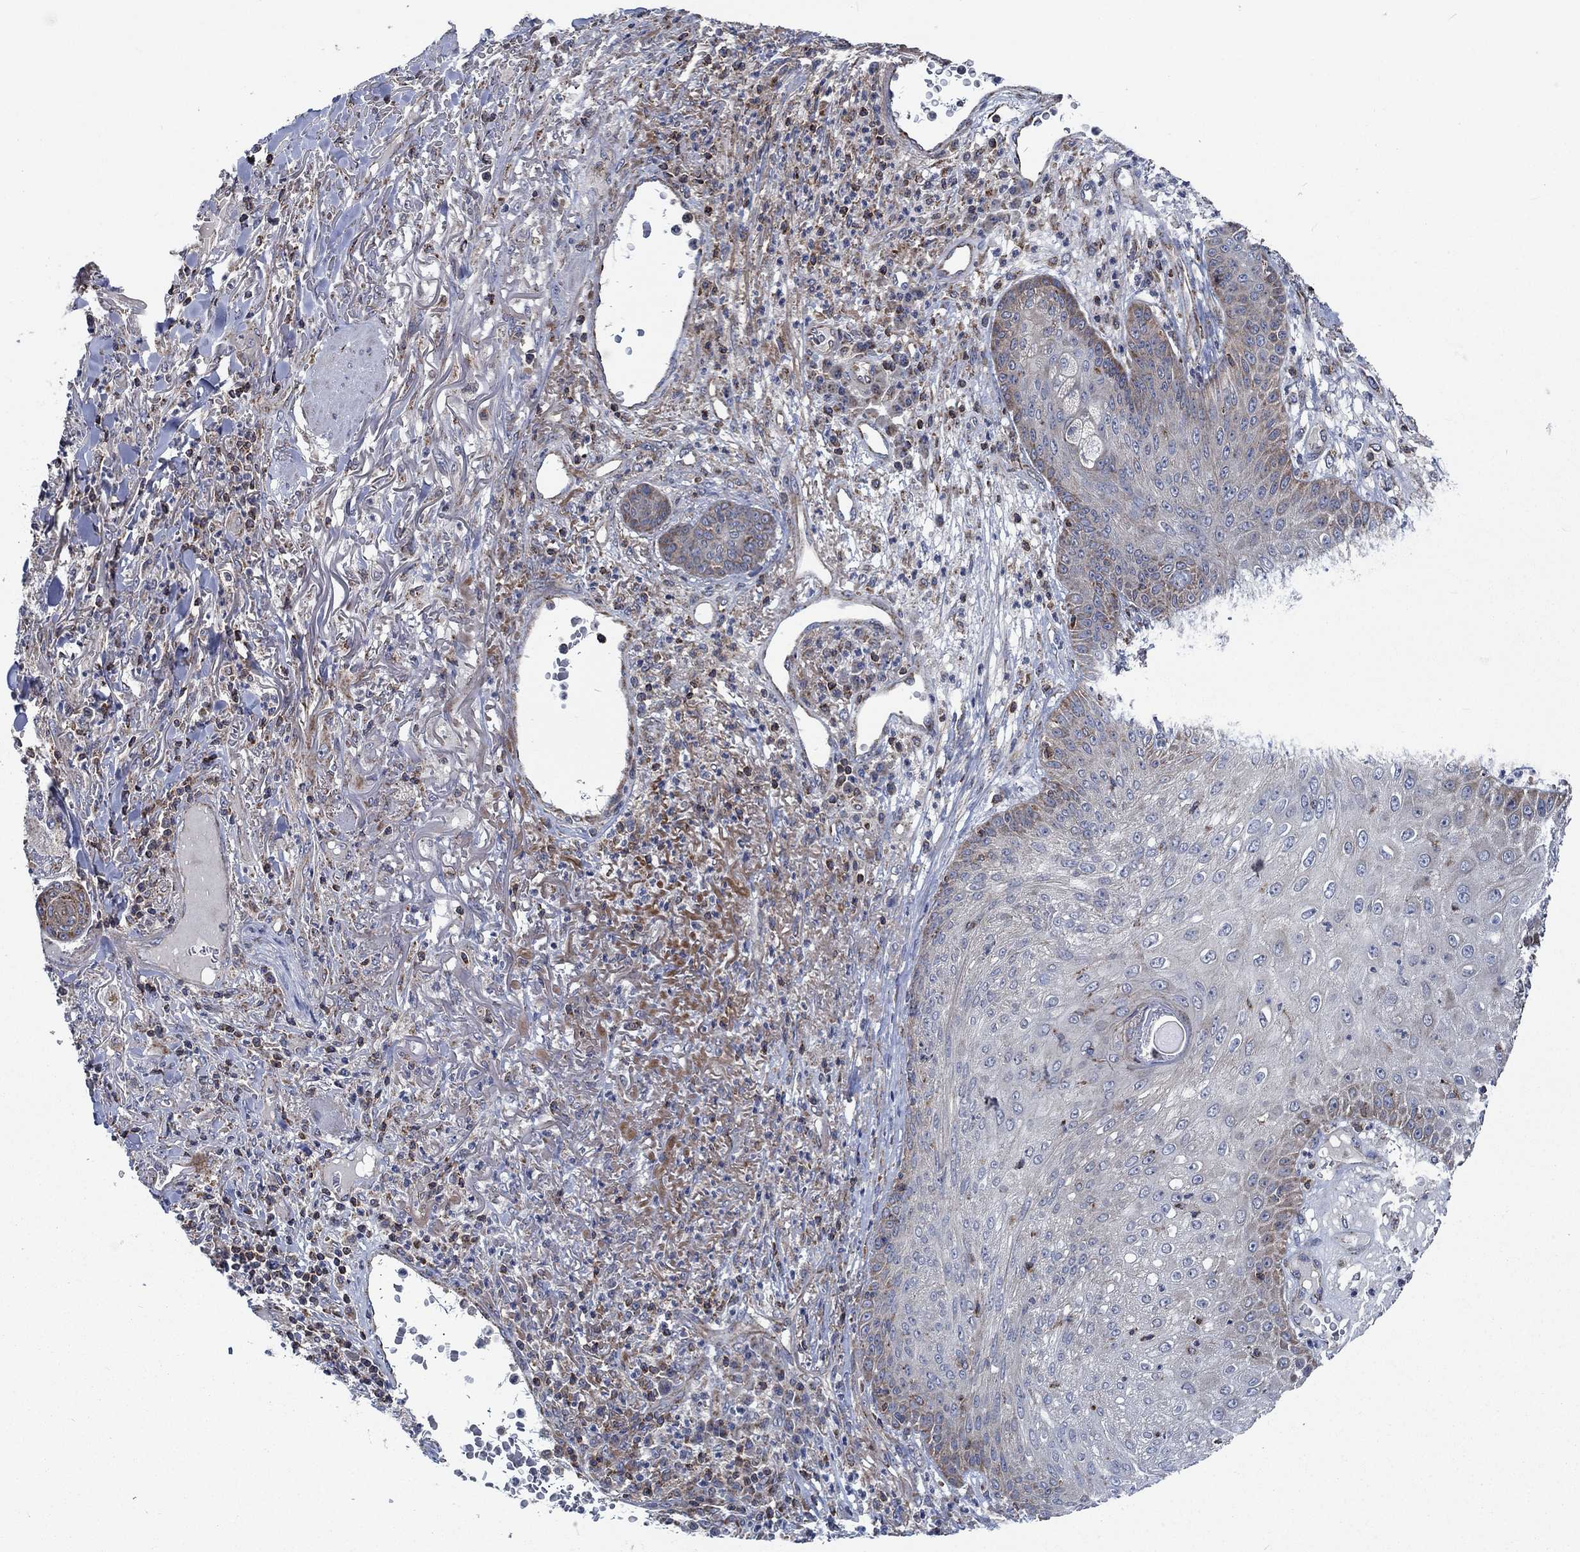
{"staining": {"intensity": "weak", "quantity": "25%-75%", "location": "cytoplasmic/membranous"}, "tissue": "skin cancer", "cell_type": "Tumor cells", "image_type": "cancer", "snomed": [{"axis": "morphology", "description": "Squamous cell carcinoma, NOS"}, {"axis": "topography", "description": "Skin"}], "caption": "Immunohistochemistry of human squamous cell carcinoma (skin) reveals low levels of weak cytoplasmic/membranous staining in approximately 25%-75% of tumor cells.", "gene": "STXBP6", "patient": {"sex": "male", "age": 82}}